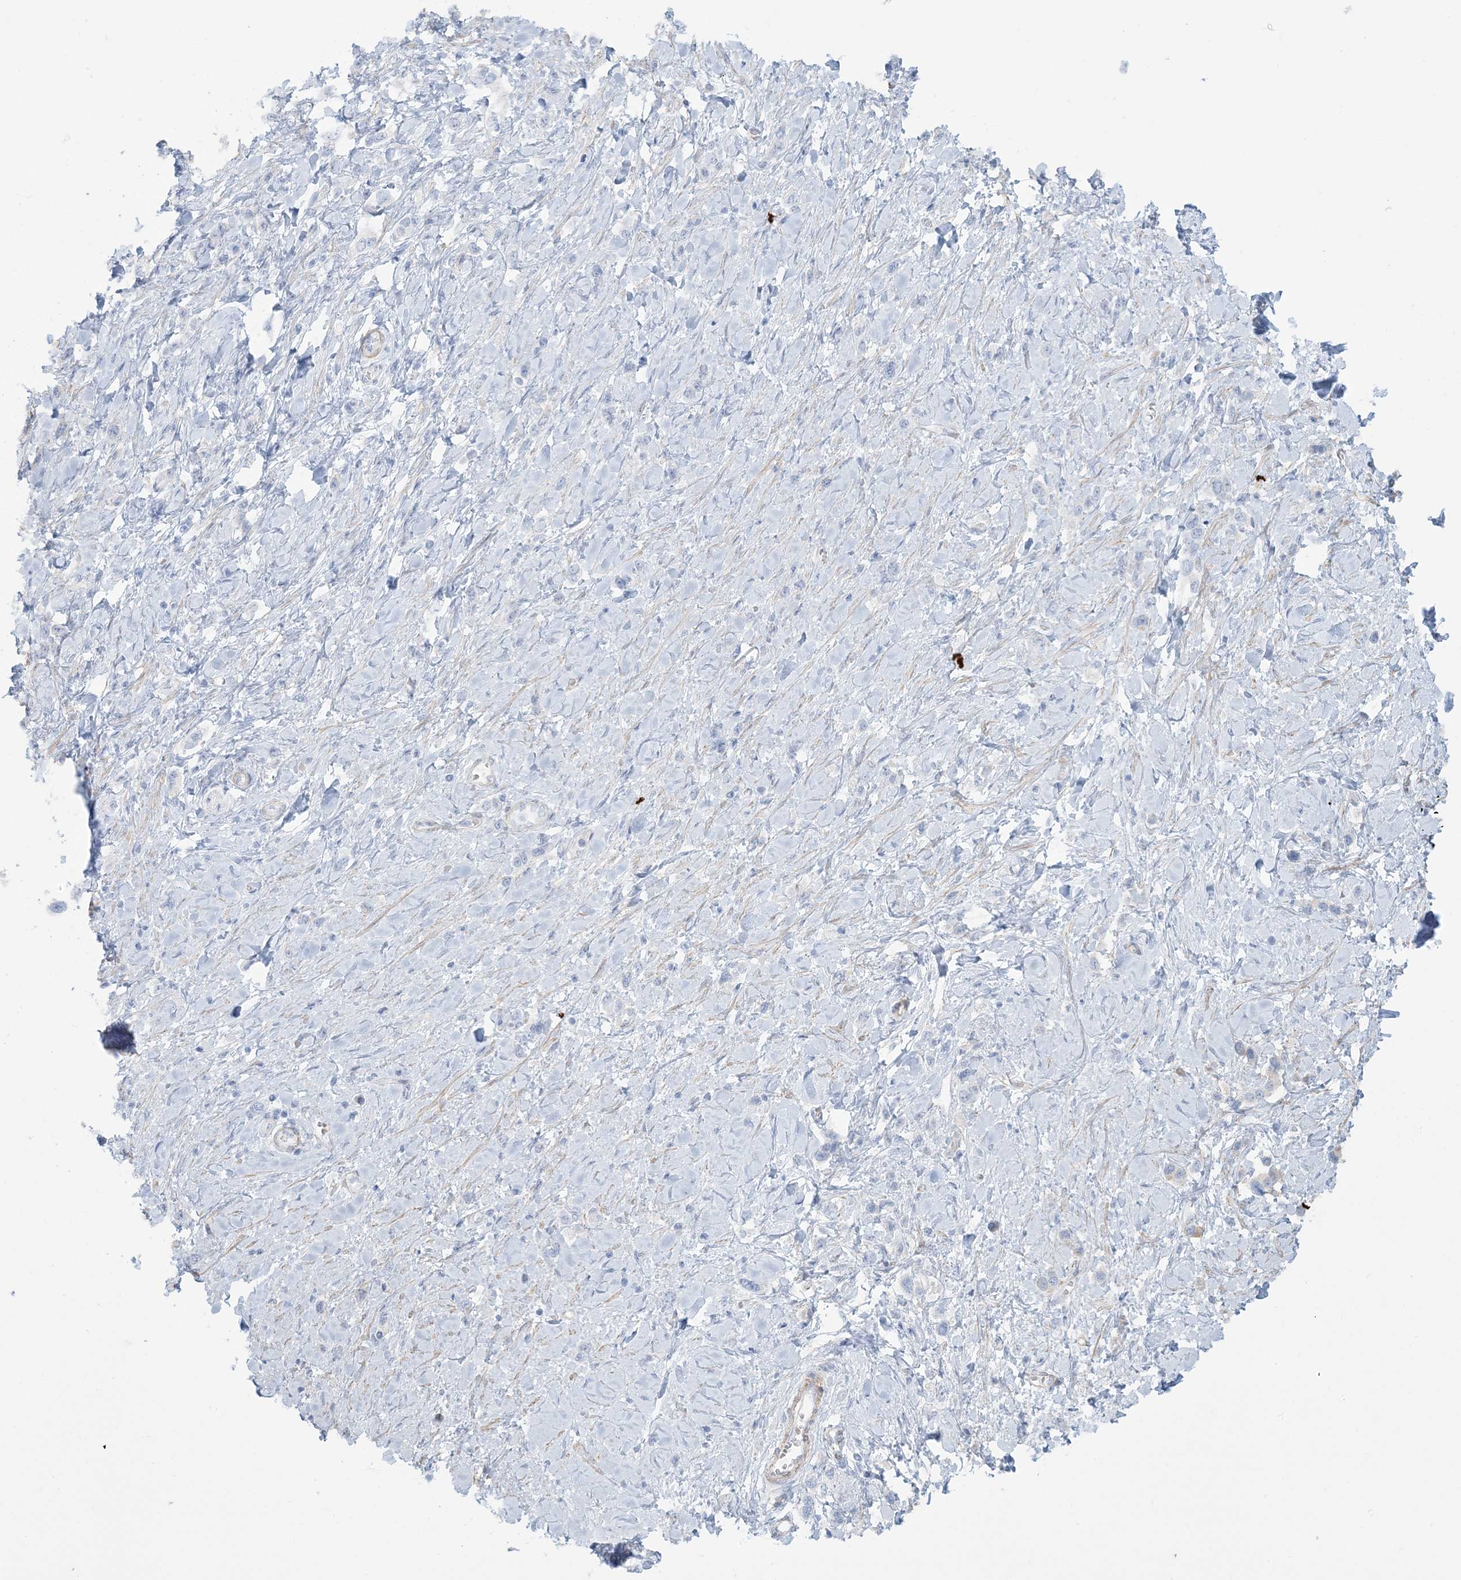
{"staining": {"intensity": "negative", "quantity": "none", "location": "none"}, "tissue": "stomach cancer", "cell_type": "Tumor cells", "image_type": "cancer", "snomed": [{"axis": "morphology", "description": "Normal tissue, NOS"}, {"axis": "morphology", "description": "Adenocarcinoma, NOS"}, {"axis": "topography", "description": "Stomach, upper"}, {"axis": "topography", "description": "Stomach"}], "caption": "This micrograph is of stomach adenocarcinoma stained with immunohistochemistry (IHC) to label a protein in brown with the nuclei are counter-stained blue. There is no expression in tumor cells.", "gene": "AGXT", "patient": {"sex": "female", "age": 65}}